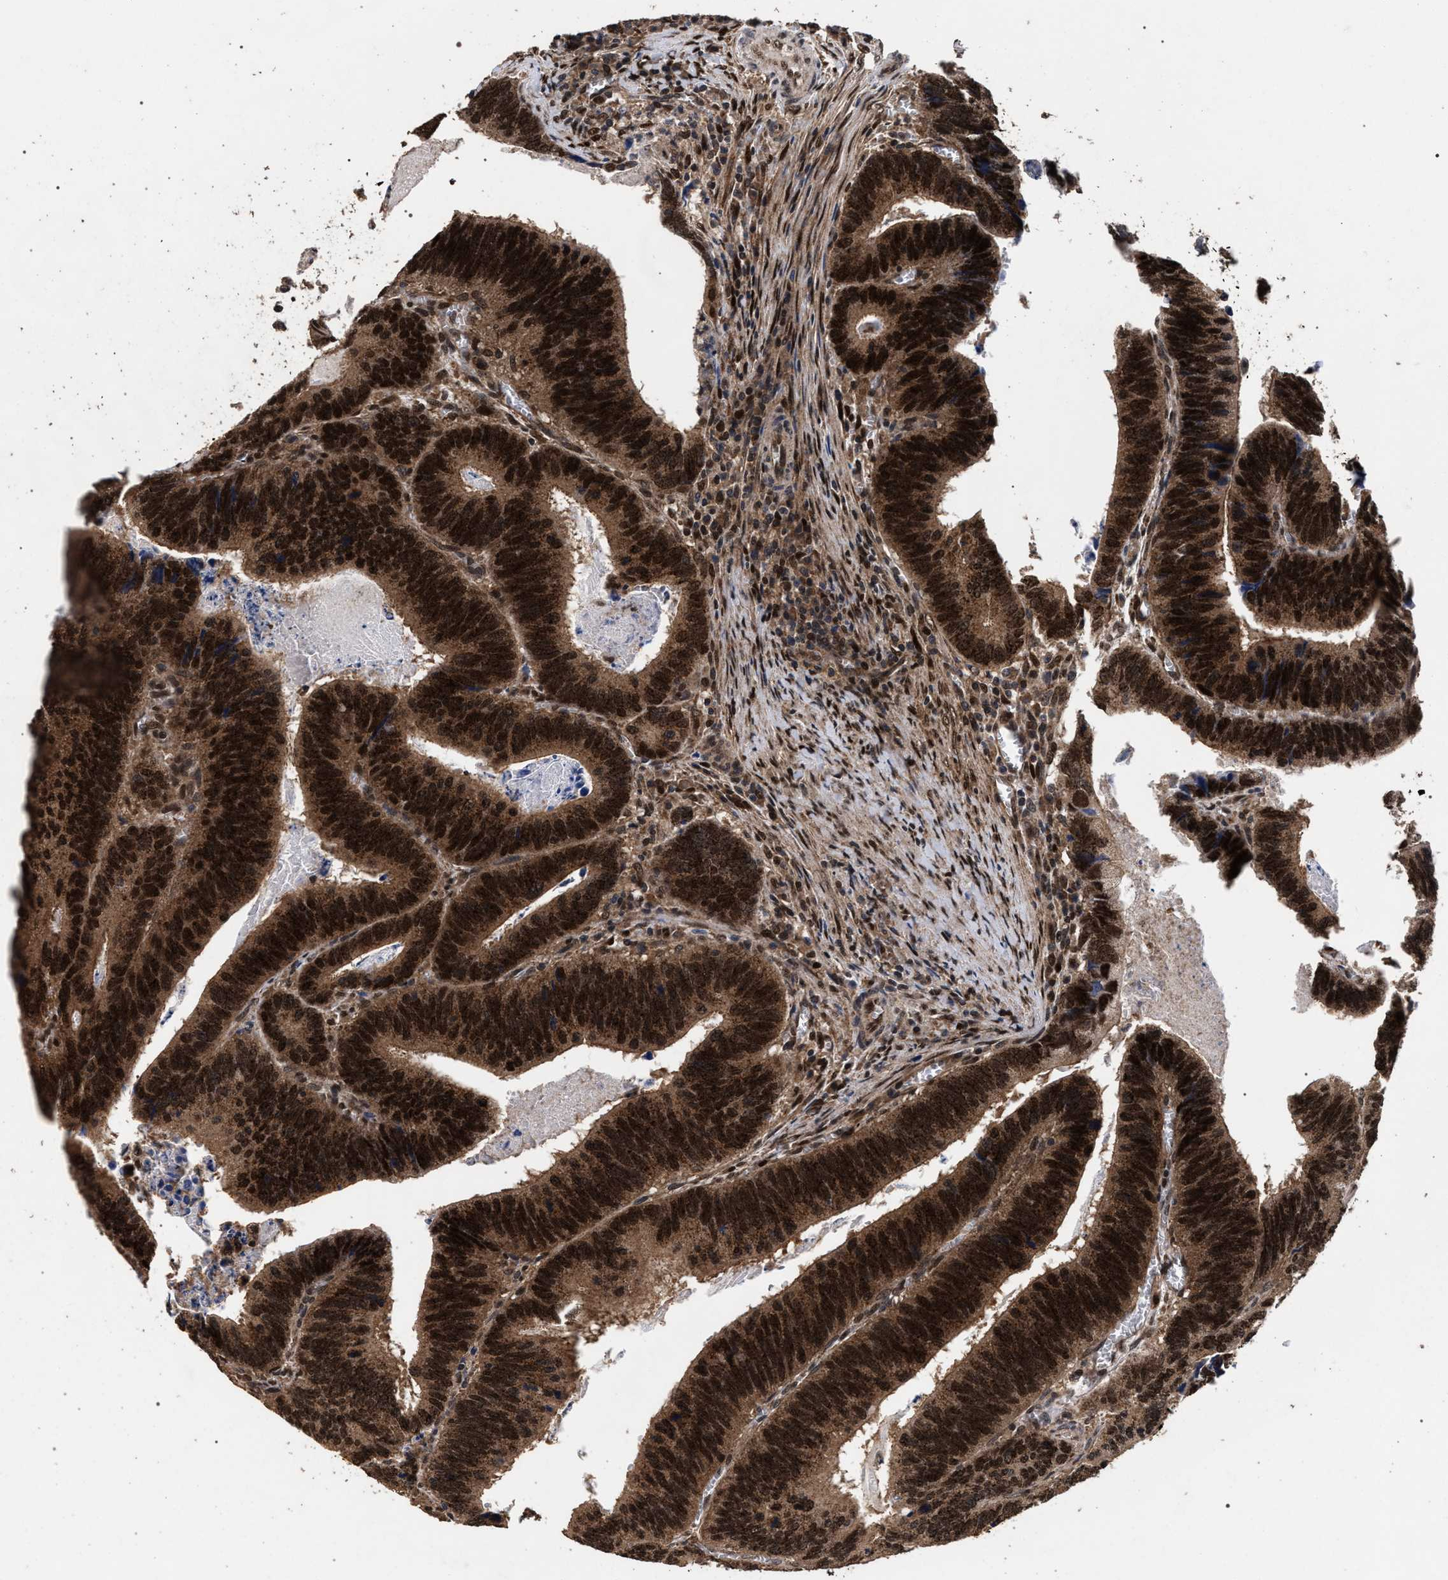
{"staining": {"intensity": "strong", "quantity": ">75%", "location": "cytoplasmic/membranous,nuclear"}, "tissue": "colorectal cancer", "cell_type": "Tumor cells", "image_type": "cancer", "snomed": [{"axis": "morphology", "description": "Inflammation, NOS"}, {"axis": "morphology", "description": "Adenocarcinoma, NOS"}, {"axis": "topography", "description": "Colon"}], "caption": "Tumor cells reveal strong cytoplasmic/membranous and nuclear staining in about >75% of cells in adenocarcinoma (colorectal). The staining is performed using DAB brown chromogen to label protein expression. The nuclei are counter-stained blue using hematoxylin.", "gene": "ACOX1", "patient": {"sex": "male", "age": 72}}